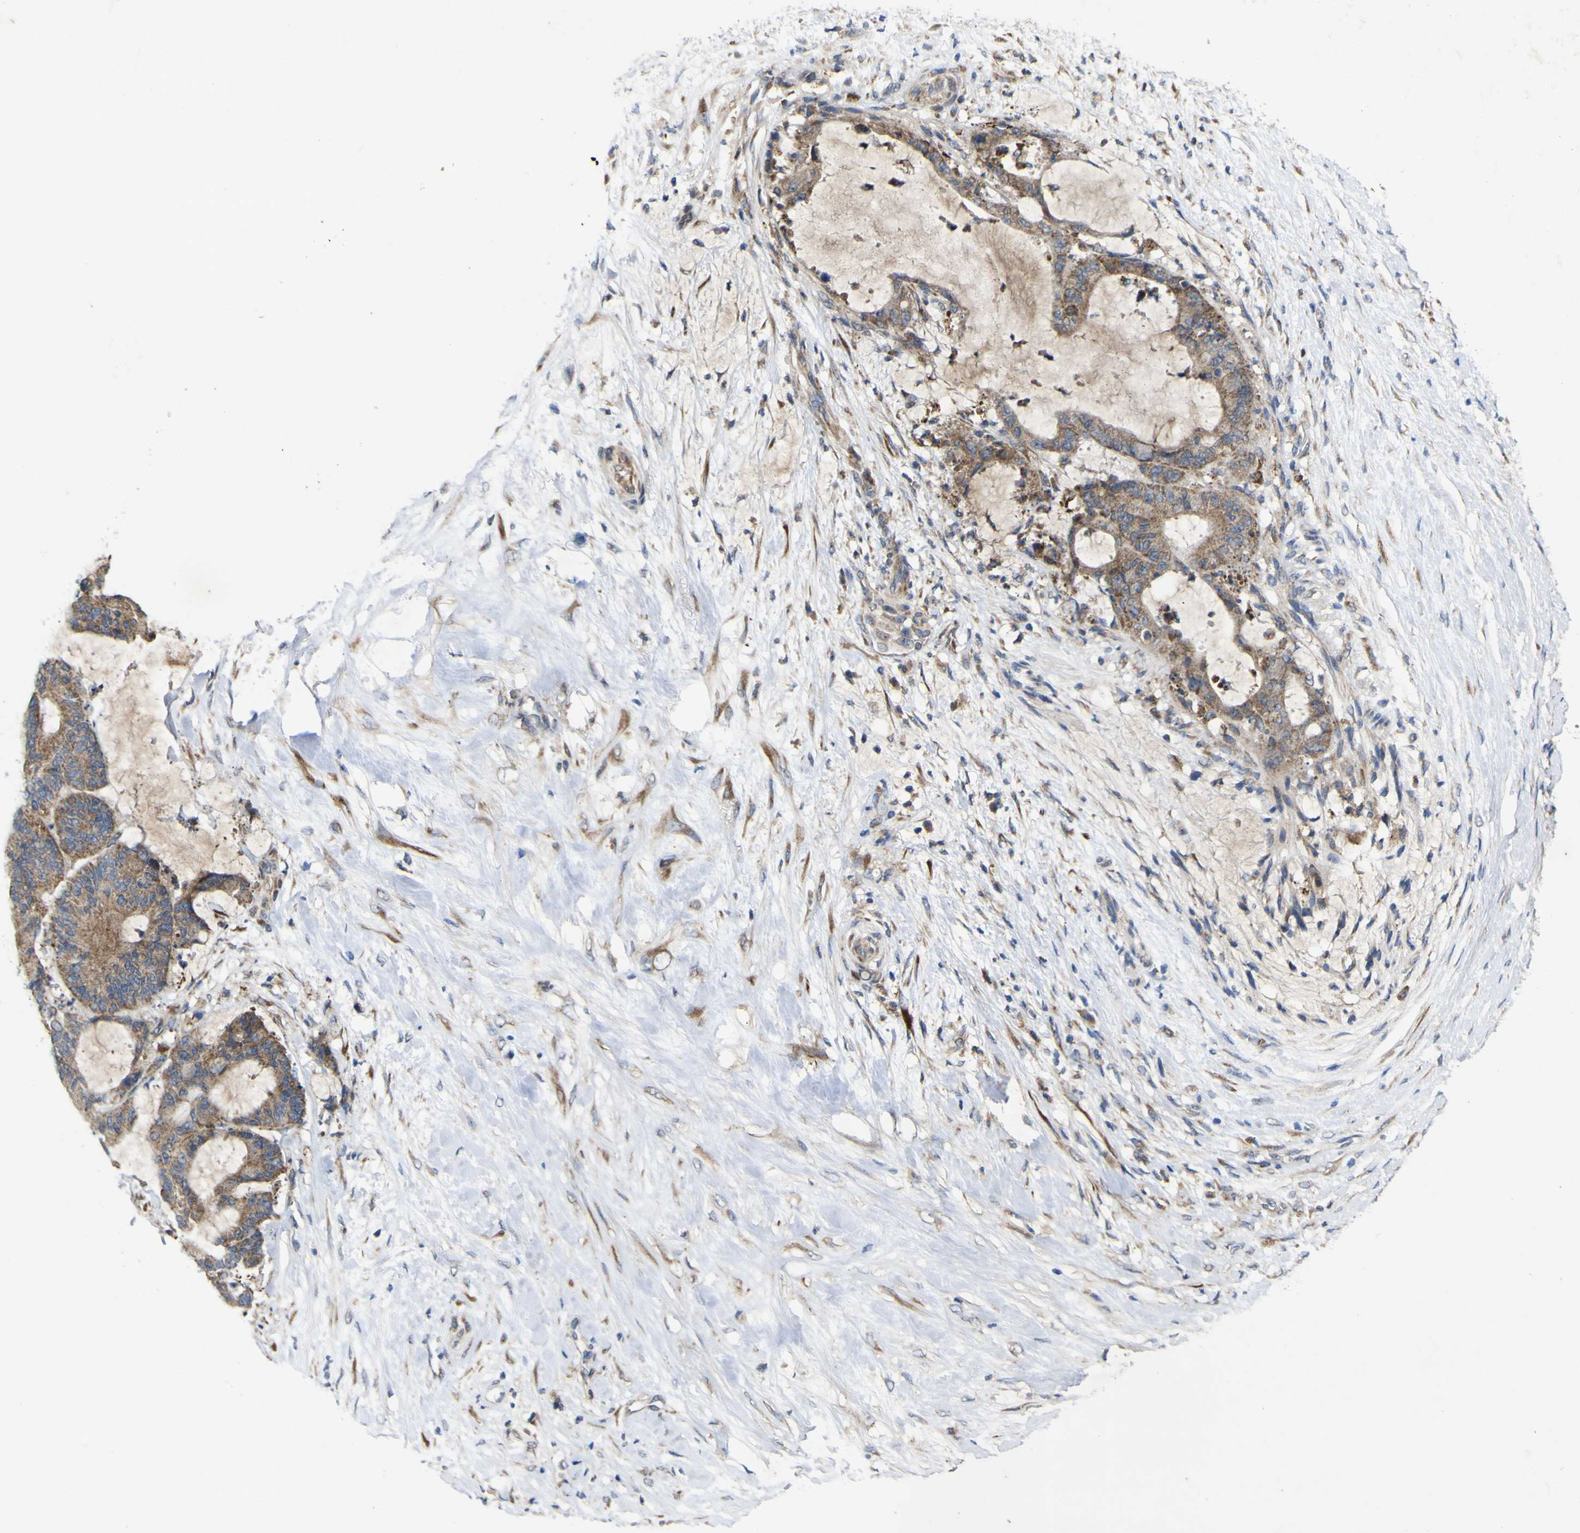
{"staining": {"intensity": "moderate", "quantity": ">75%", "location": "cytoplasmic/membranous"}, "tissue": "liver cancer", "cell_type": "Tumor cells", "image_type": "cancer", "snomed": [{"axis": "morphology", "description": "Cholangiocarcinoma"}, {"axis": "topography", "description": "Liver"}], "caption": "Immunohistochemistry micrograph of neoplastic tissue: human liver cancer stained using immunohistochemistry demonstrates medium levels of moderate protein expression localized specifically in the cytoplasmic/membranous of tumor cells, appearing as a cytoplasmic/membranous brown color.", "gene": "IRAK2", "patient": {"sex": "female", "age": 73}}